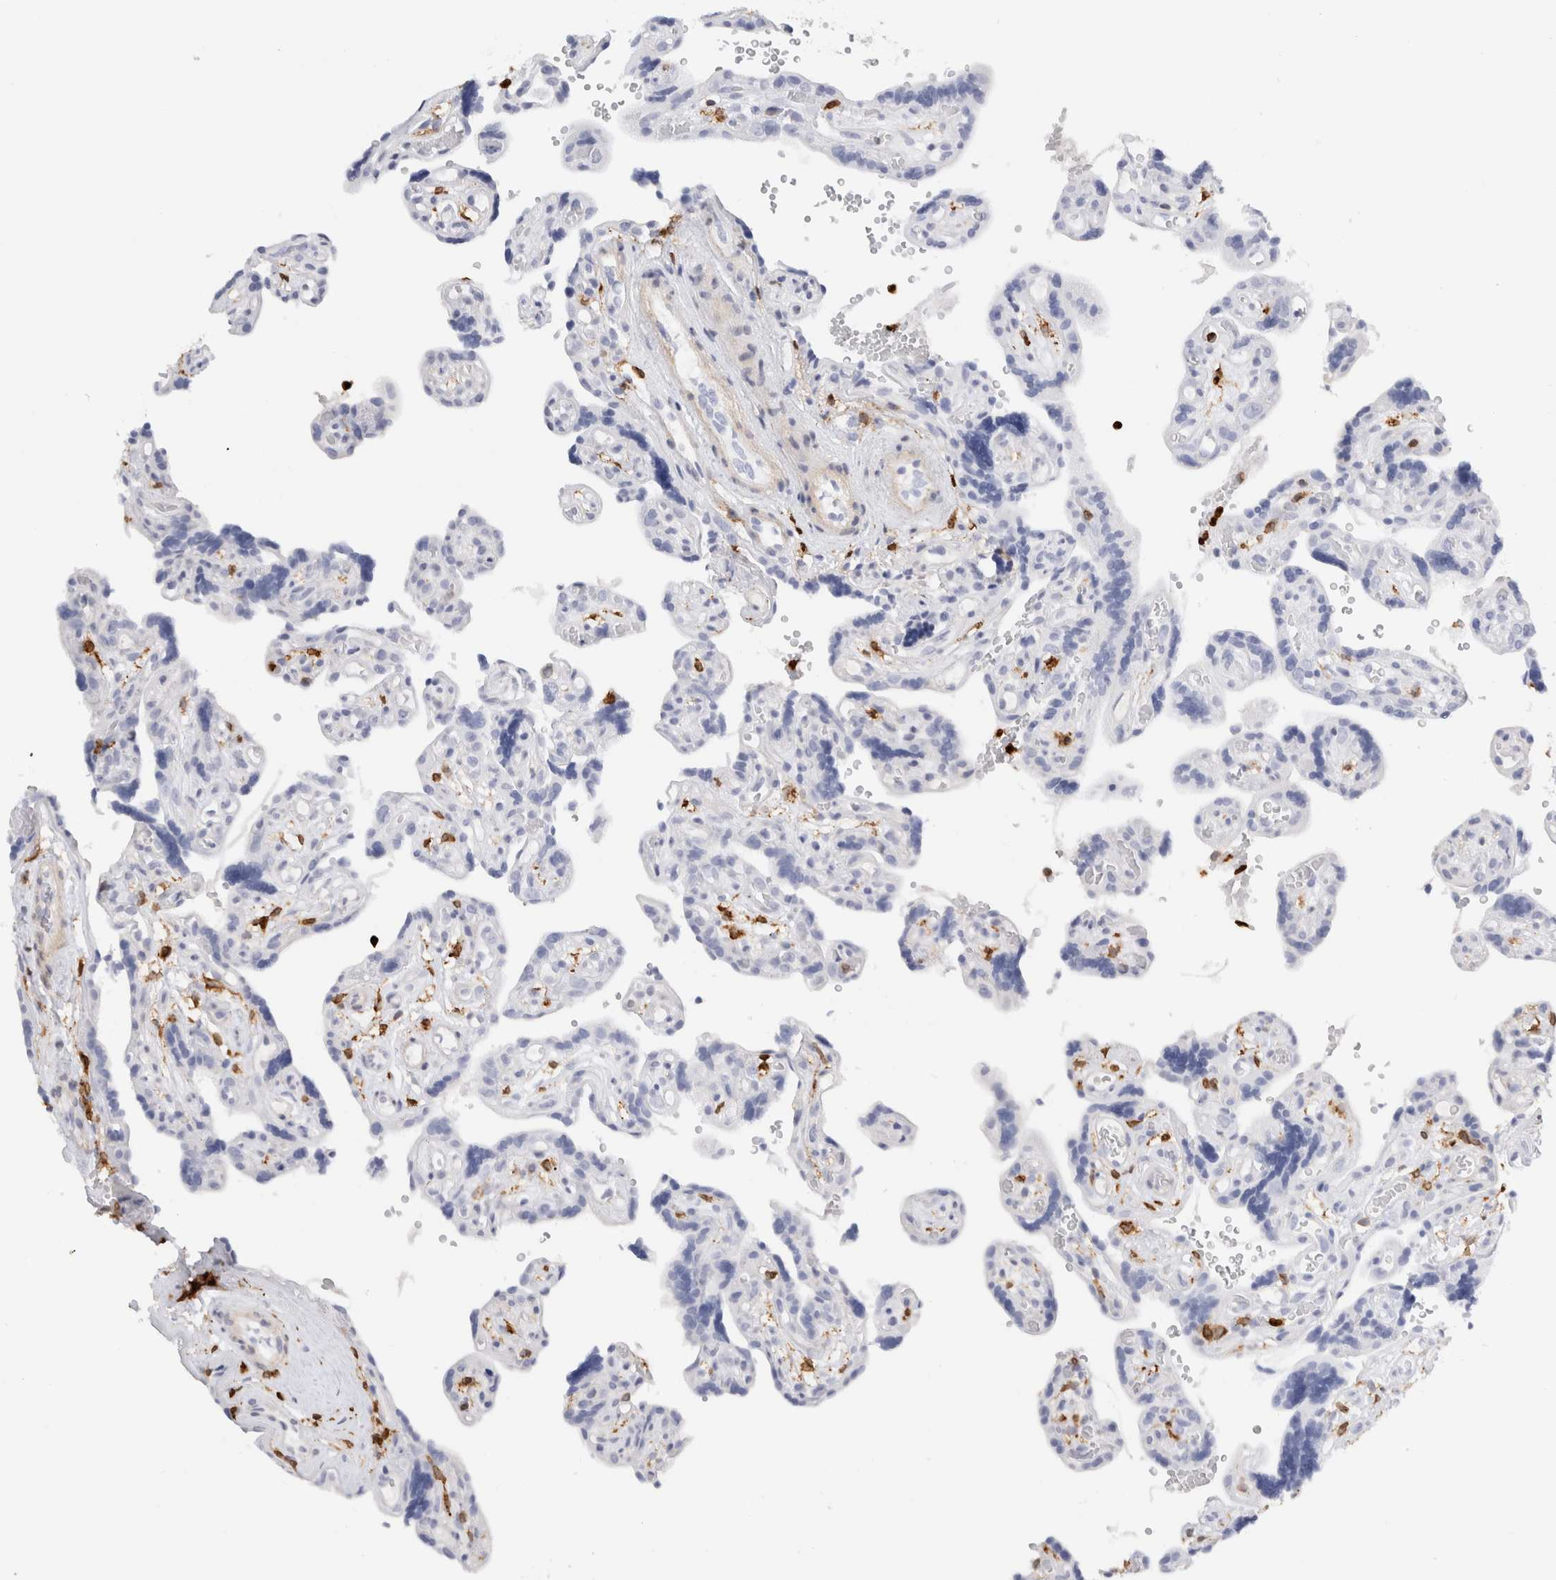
{"staining": {"intensity": "negative", "quantity": "none", "location": "none"}, "tissue": "placenta", "cell_type": "Decidual cells", "image_type": "normal", "snomed": [{"axis": "morphology", "description": "Normal tissue, NOS"}, {"axis": "topography", "description": "Placenta"}], "caption": "This is an immunohistochemistry histopathology image of unremarkable human placenta. There is no staining in decidual cells.", "gene": "ALOX5AP", "patient": {"sex": "female", "age": 30}}